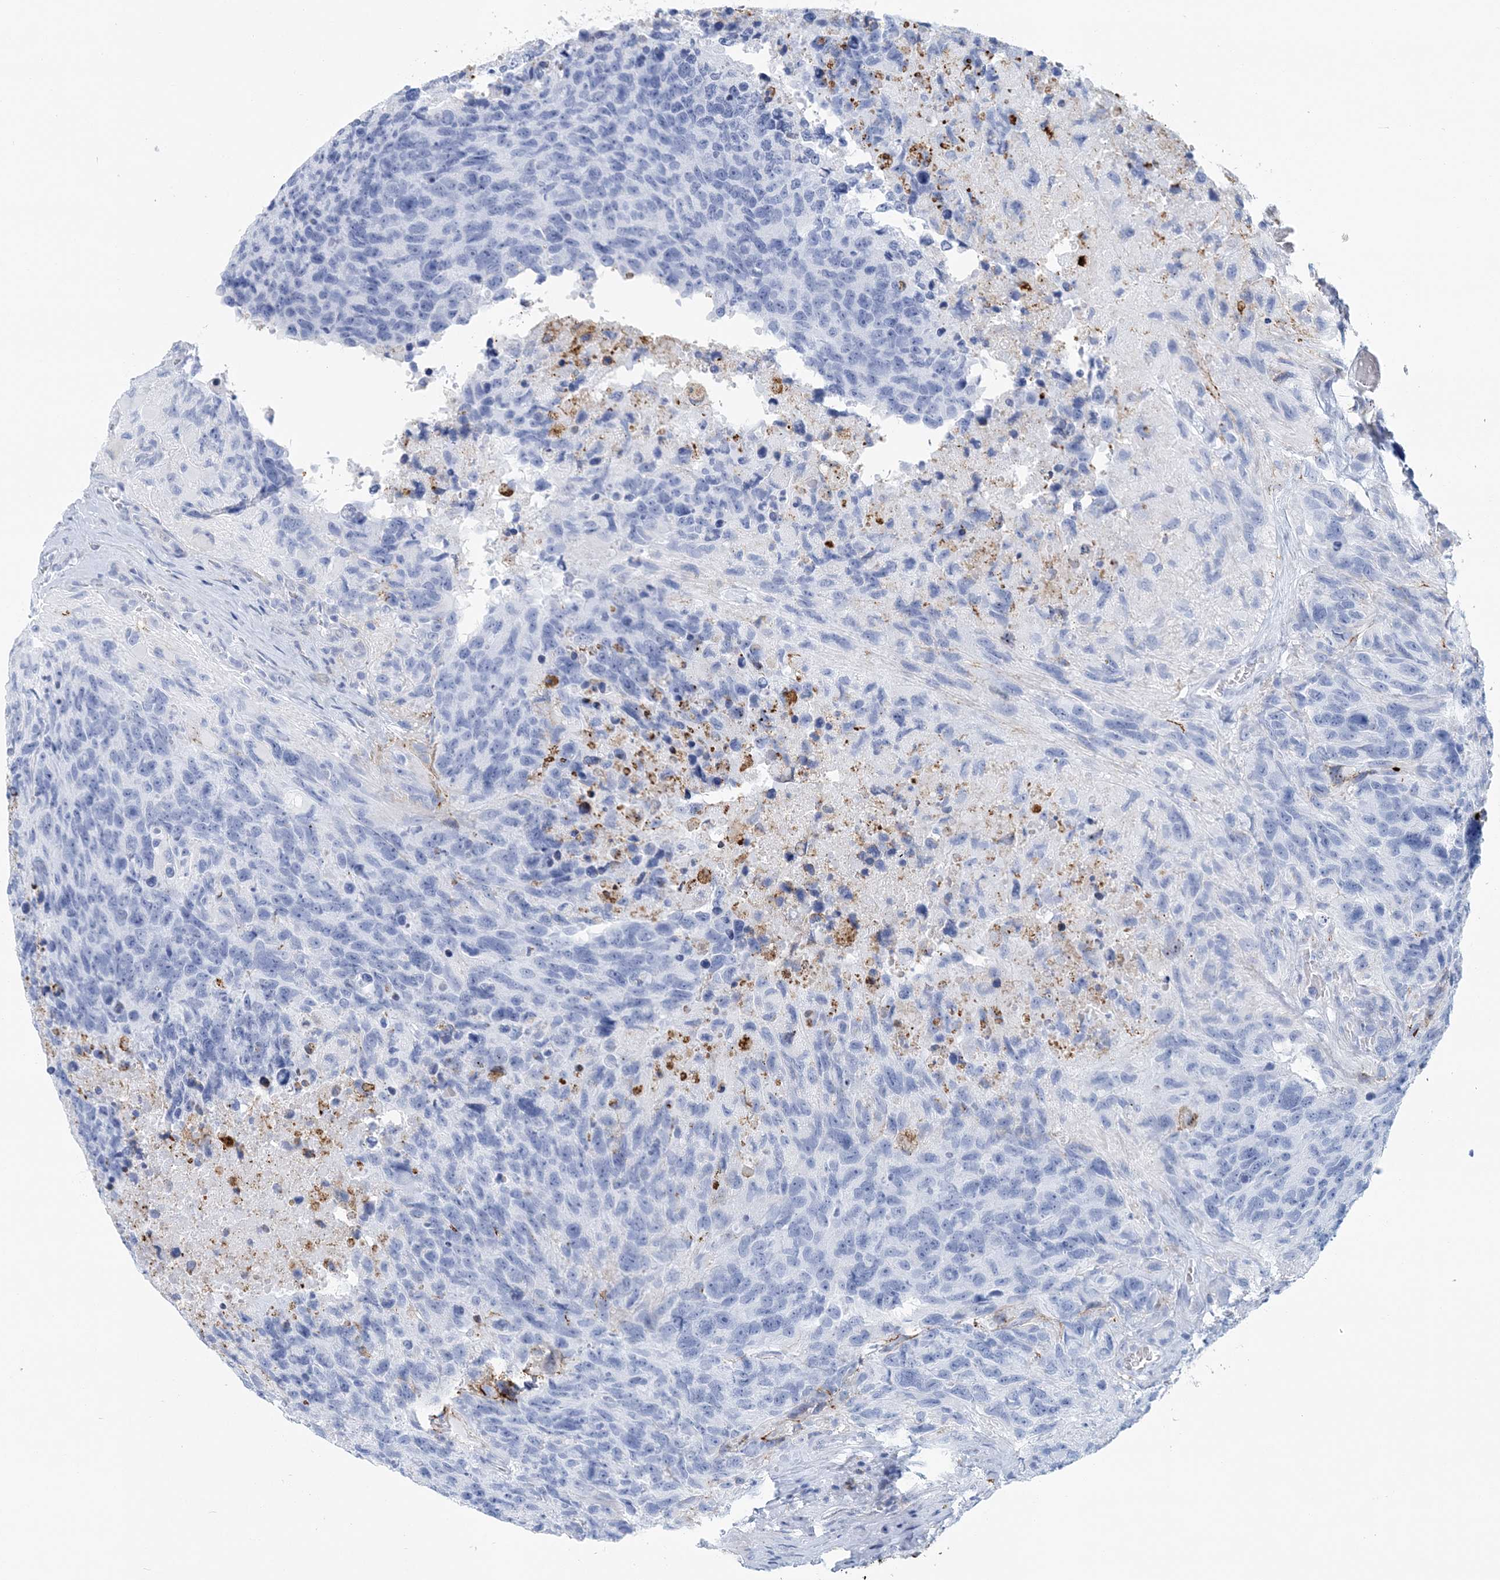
{"staining": {"intensity": "negative", "quantity": "none", "location": "none"}, "tissue": "glioma", "cell_type": "Tumor cells", "image_type": "cancer", "snomed": [{"axis": "morphology", "description": "Glioma, malignant, High grade"}, {"axis": "topography", "description": "Brain"}], "caption": "Immunohistochemical staining of glioma shows no significant positivity in tumor cells.", "gene": "NKX6-1", "patient": {"sex": "male", "age": 69}}